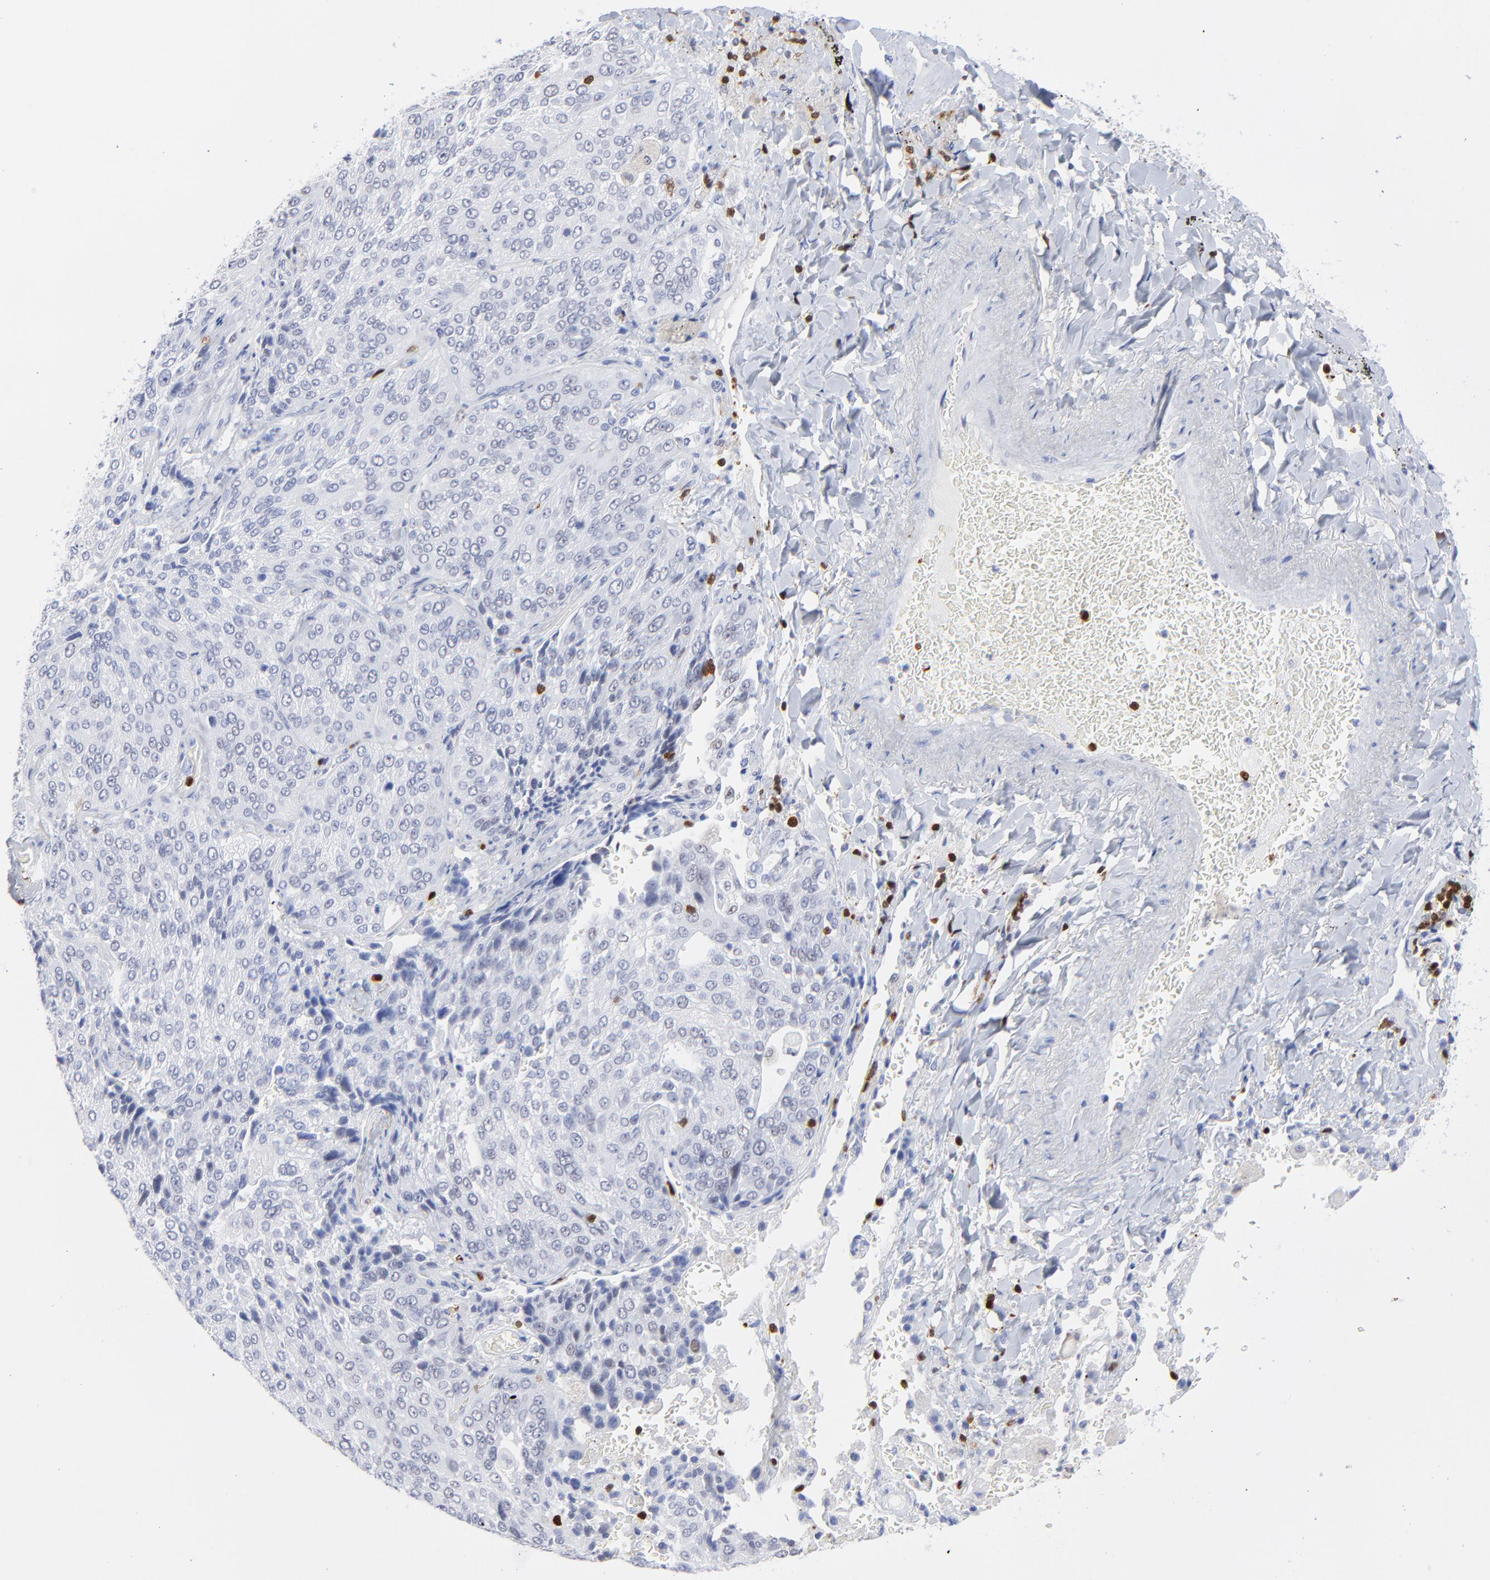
{"staining": {"intensity": "negative", "quantity": "none", "location": "none"}, "tissue": "lung cancer", "cell_type": "Tumor cells", "image_type": "cancer", "snomed": [{"axis": "morphology", "description": "Squamous cell carcinoma, NOS"}, {"axis": "topography", "description": "Lung"}], "caption": "High power microscopy image of an IHC histopathology image of lung cancer, revealing no significant expression in tumor cells.", "gene": "ZAP70", "patient": {"sex": "male", "age": 54}}